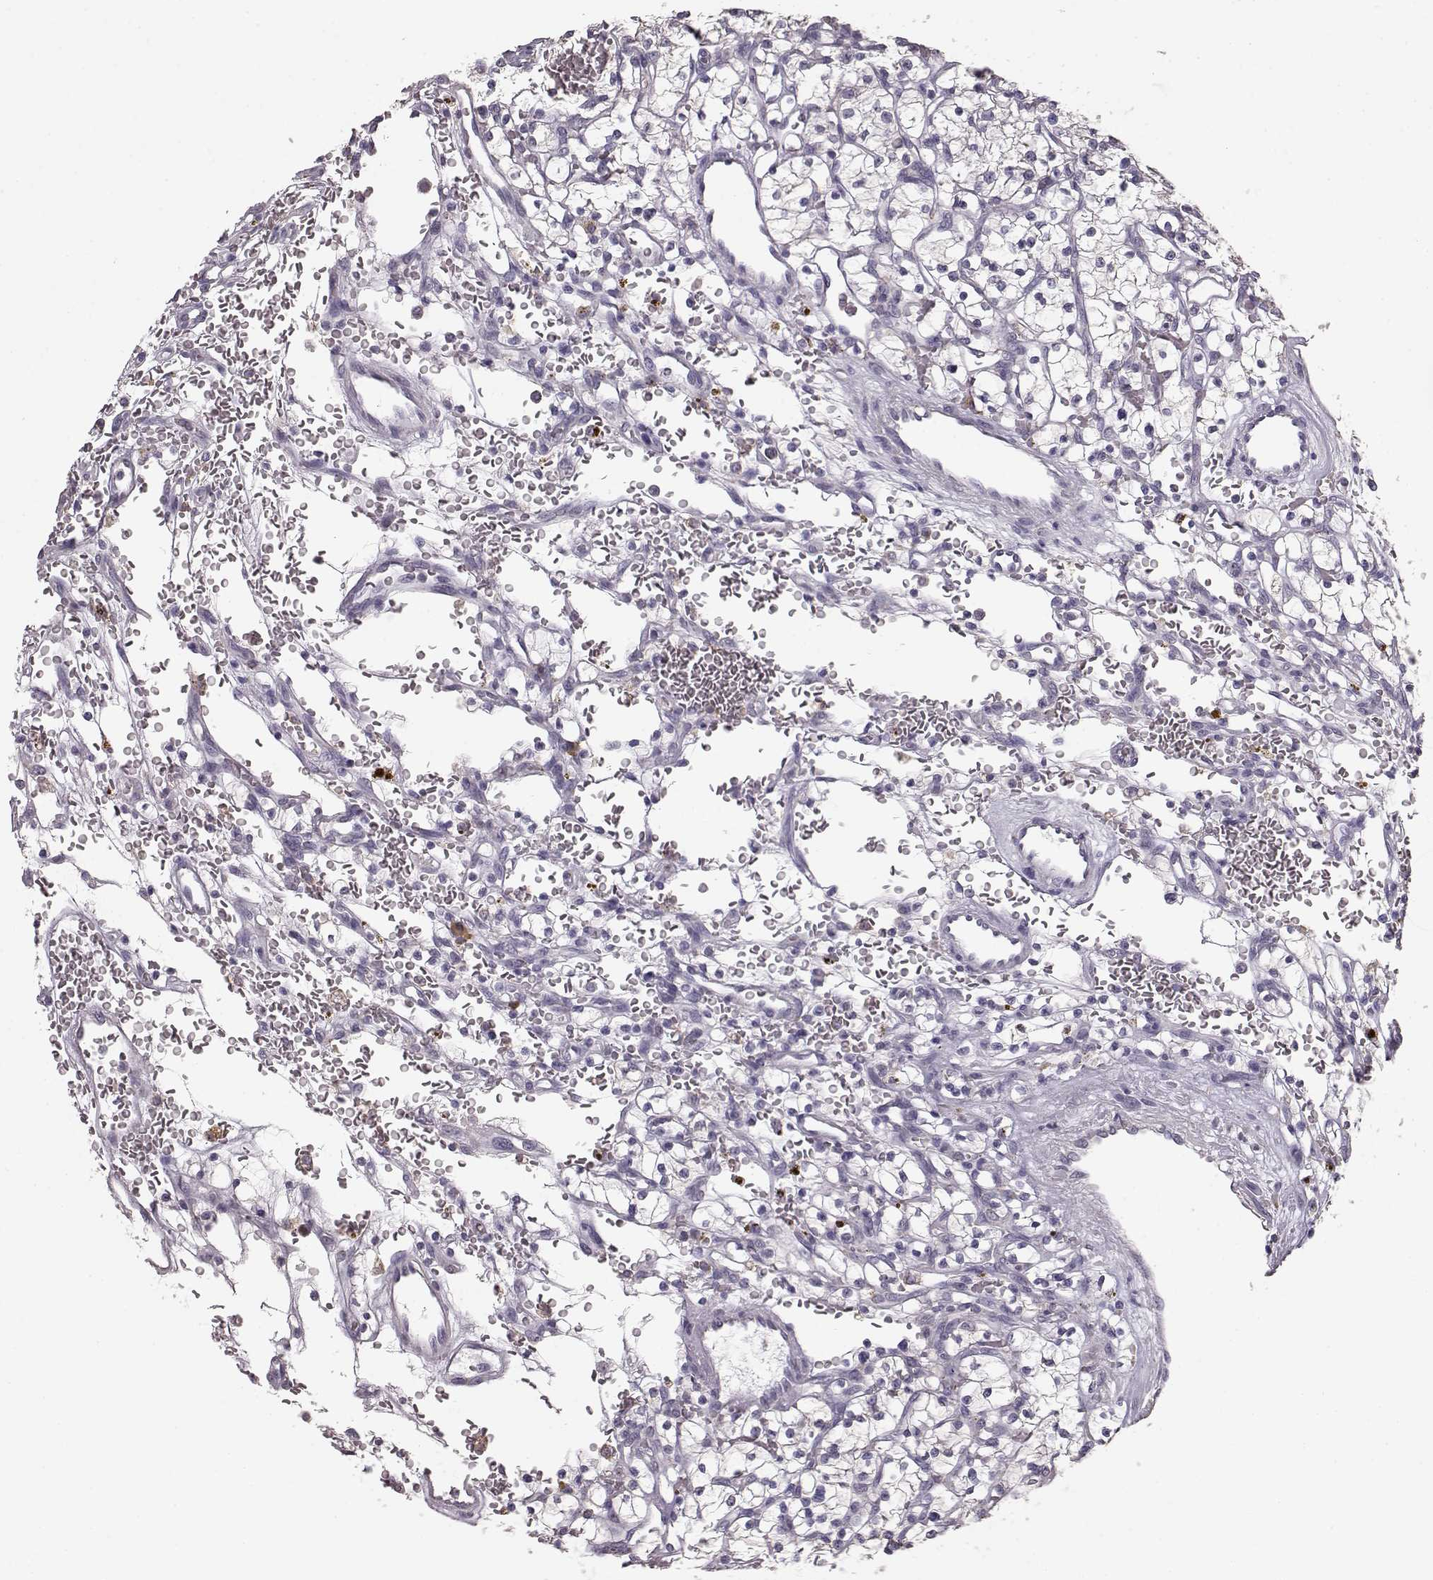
{"staining": {"intensity": "negative", "quantity": "none", "location": "none"}, "tissue": "renal cancer", "cell_type": "Tumor cells", "image_type": "cancer", "snomed": [{"axis": "morphology", "description": "Adenocarcinoma, NOS"}, {"axis": "topography", "description": "Kidney"}], "caption": "Tumor cells show no significant expression in renal cancer (adenocarcinoma).", "gene": "GABRG3", "patient": {"sex": "female", "age": 64}}